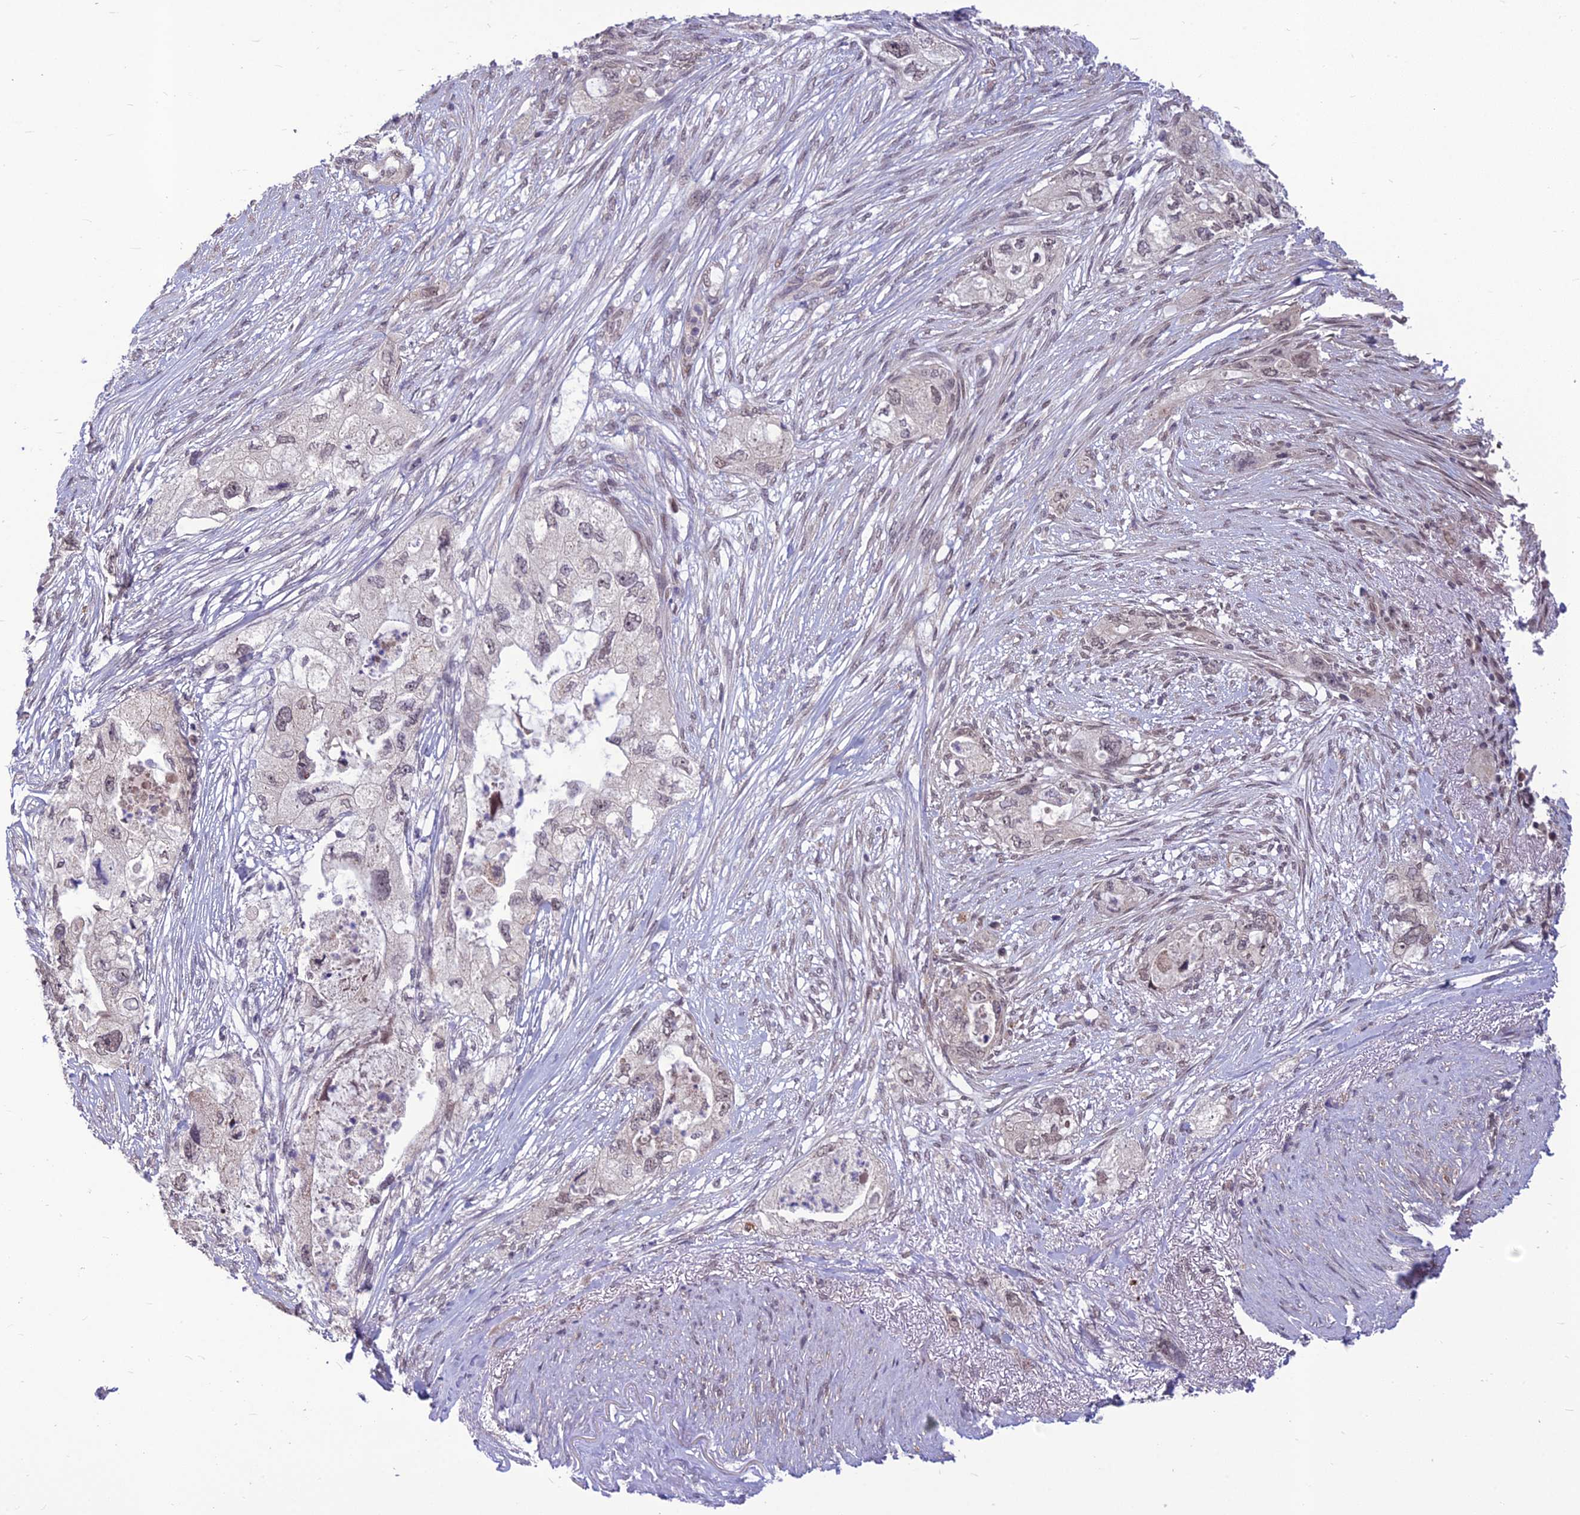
{"staining": {"intensity": "weak", "quantity": "<25%", "location": "cytoplasmic/membranous"}, "tissue": "pancreatic cancer", "cell_type": "Tumor cells", "image_type": "cancer", "snomed": [{"axis": "morphology", "description": "Adenocarcinoma, NOS"}, {"axis": "topography", "description": "Pancreas"}], "caption": "The image shows no significant positivity in tumor cells of pancreatic cancer. (DAB (3,3'-diaminobenzidine) IHC, high magnification).", "gene": "FBRS", "patient": {"sex": "female", "age": 73}}